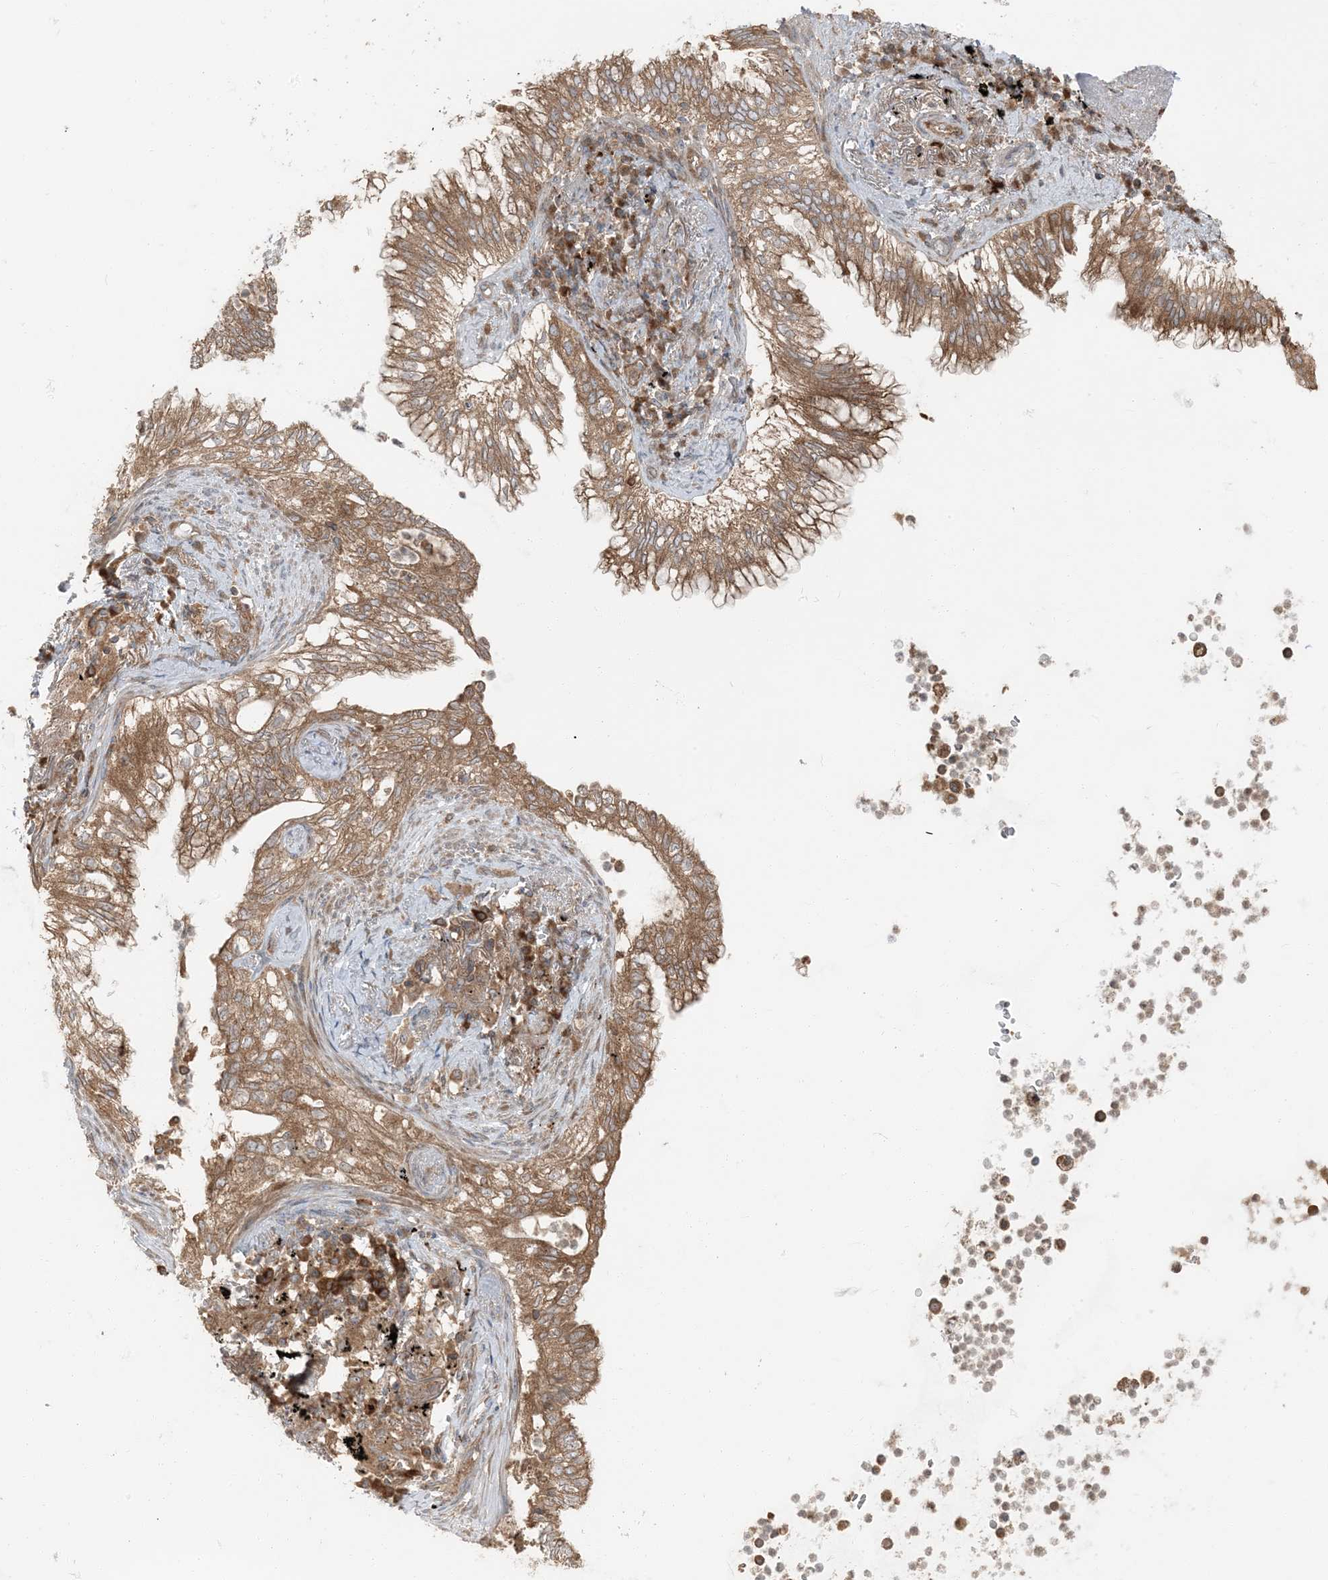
{"staining": {"intensity": "moderate", "quantity": "25%-75%", "location": "cytoplasmic/membranous"}, "tissue": "lung cancer", "cell_type": "Tumor cells", "image_type": "cancer", "snomed": [{"axis": "morphology", "description": "Adenocarcinoma, NOS"}, {"axis": "topography", "description": "Lung"}], "caption": "Immunohistochemical staining of human lung cancer (adenocarcinoma) displays moderate cytoplasmic/membranous protein expression in approximately 25%-75% of tumor cells.", "gene": "RAB3GAP1", "patient": {"sex": "female", "age": 70}}